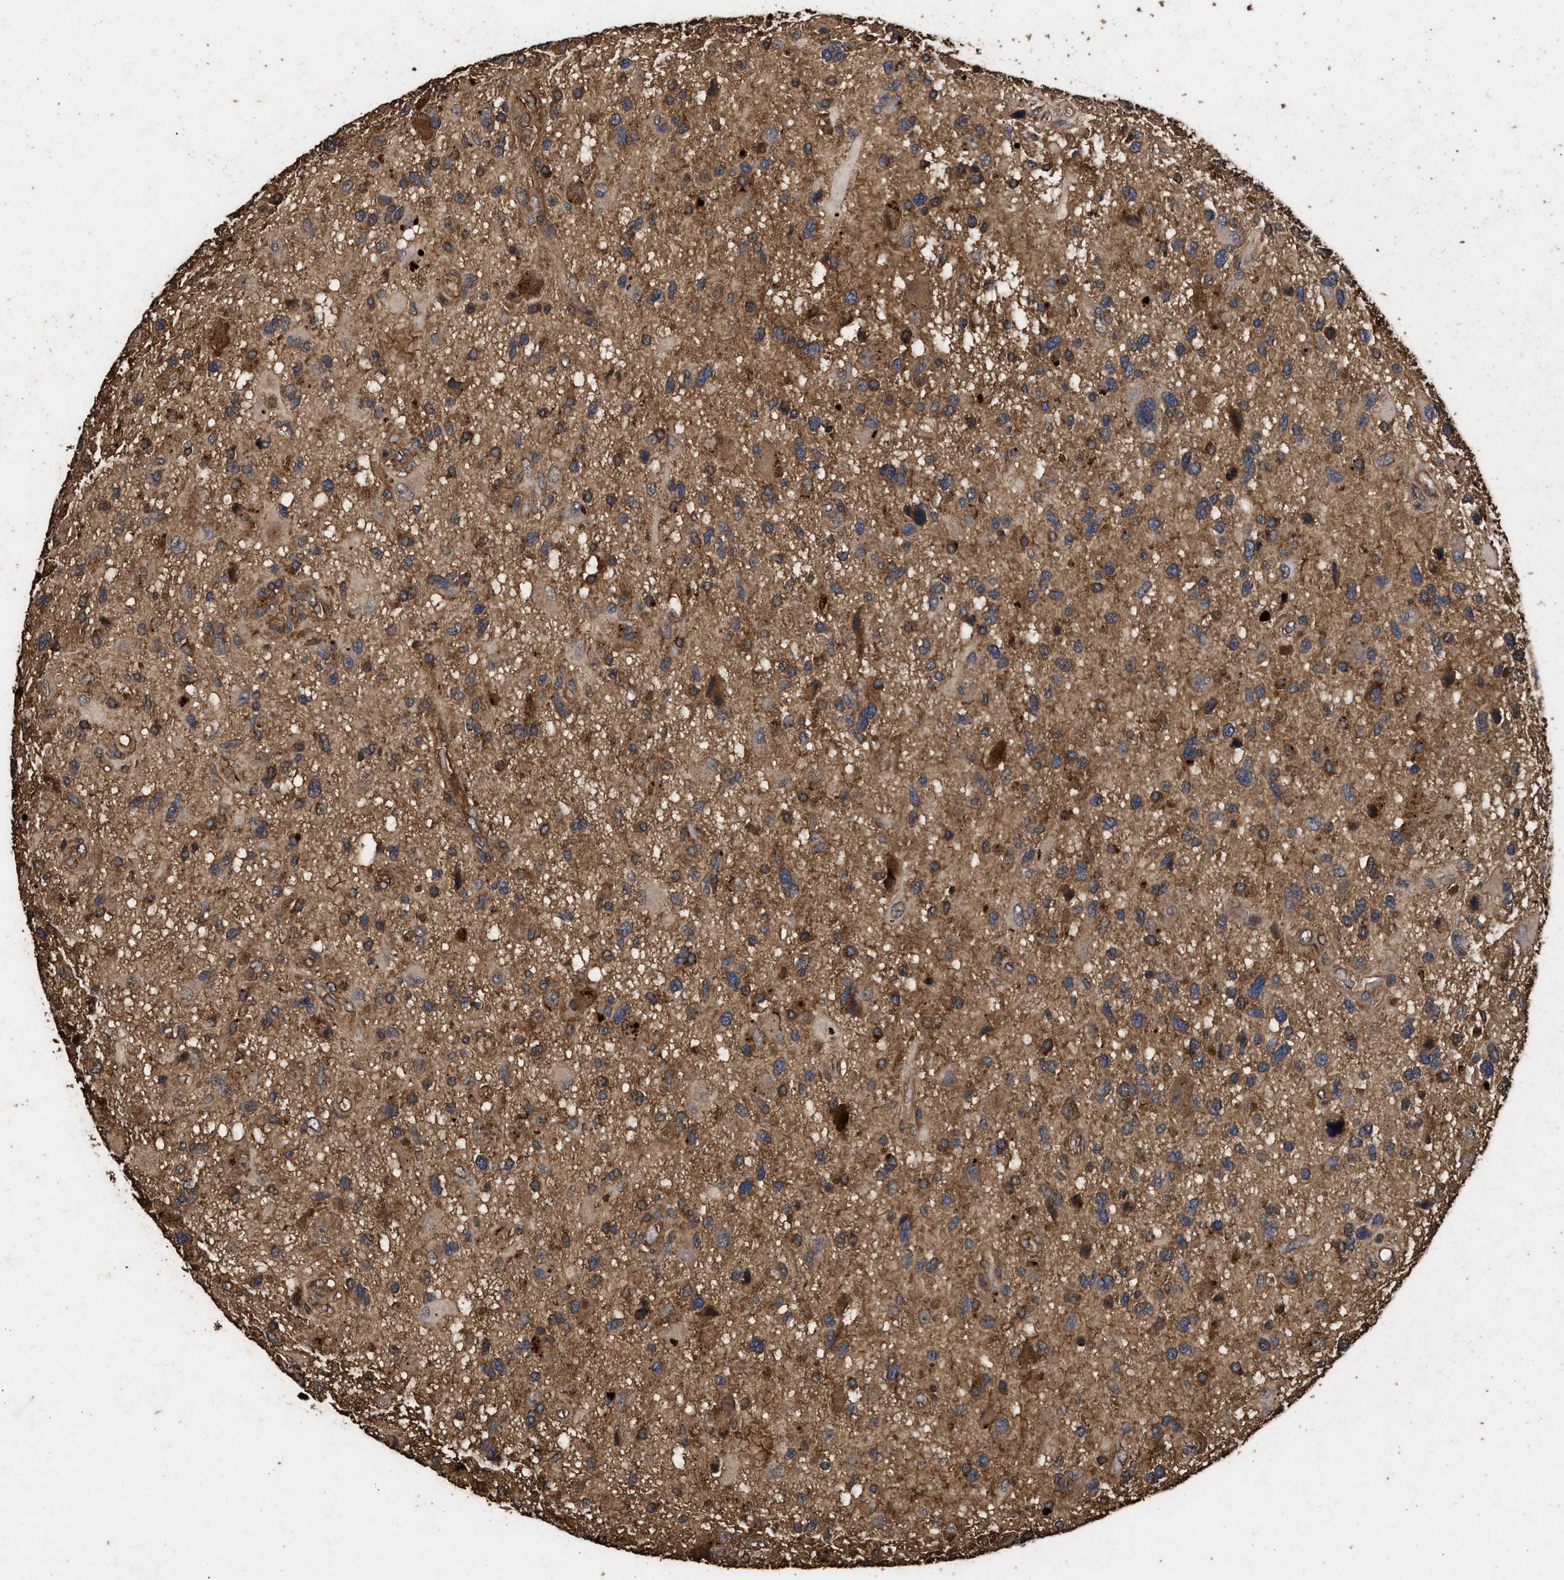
{"staining": {"intensity": "moderate", "quantity": ">75%", "location": "cytoplasmic/membranous"}, "tissue": "glioma", "cell_type": "Tumor cells", "image_type": "cancer", "snomed": [{"axis": "morphology", "description": "Glioma, malignant, High grade"}, {"axis": "topography", "description": "Brain"}], "caption": "This micrograph exhibits immunohistochemistry staining of human high-grade glioma (malignant), with medium moderate cytoplasmic/membranous expression in about >75% of tumor cells.", "gene": "KYAT1", "patient": {"sex": "male", "age": 33}}